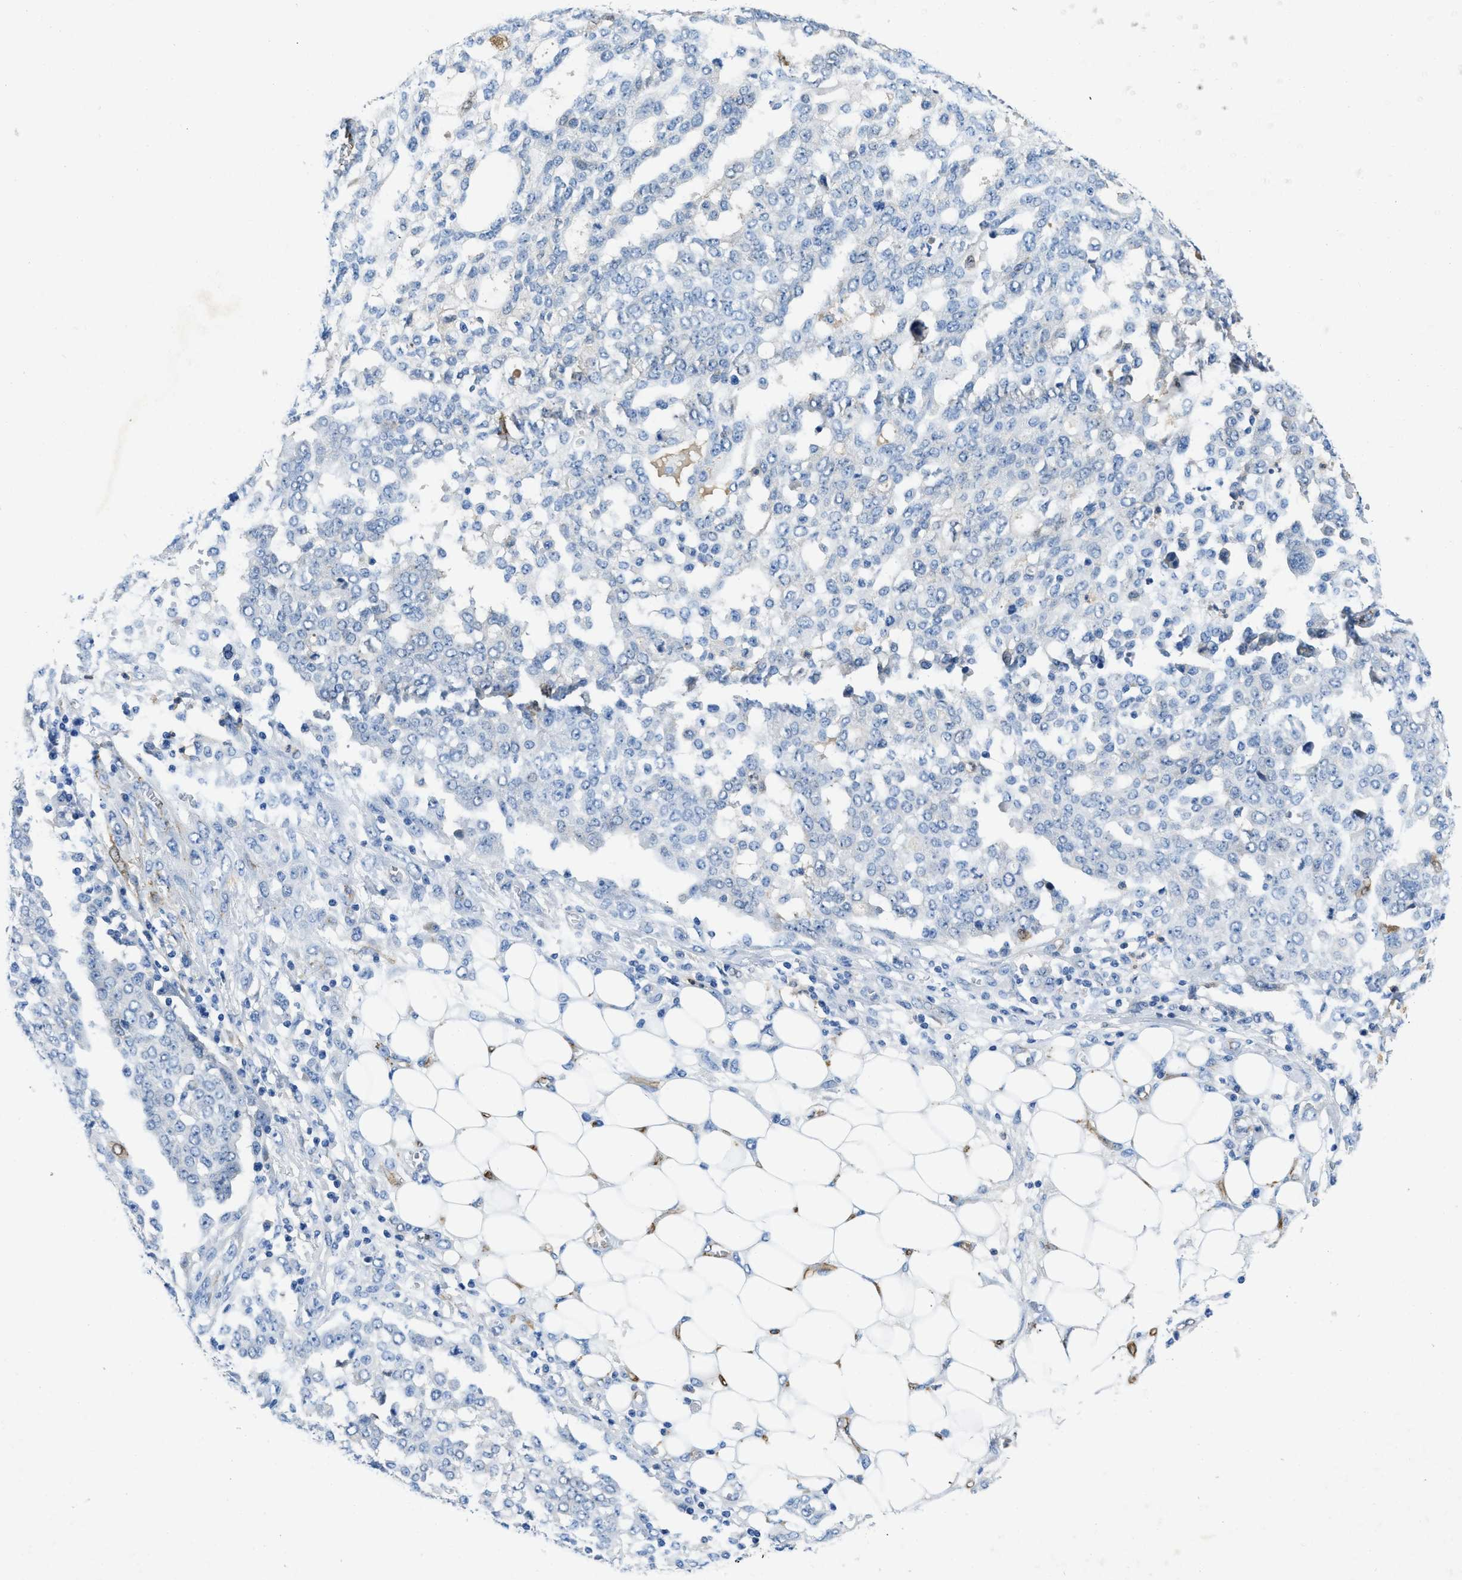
{"staining": {"intensity": "negative", "quantity": "none", "location": "none"}, "tissue": "ovarian cancer", "cell_type": "Tumor cells", "image_type": "cancer", "snomed": [{"axis": "morphology", "description": "Cystadenocarcinoma, serous, NOS"}, {"axis": "topography", "description": "Soft tissue"}, {"axis": "topography", "description": "Ovary"}], "caption": "Tumor cells show no significant protein staining in ovarian serous cystadenocarcinoma.", "gene": "SPEG", "patient": {"sex": "female", "age": 57}}